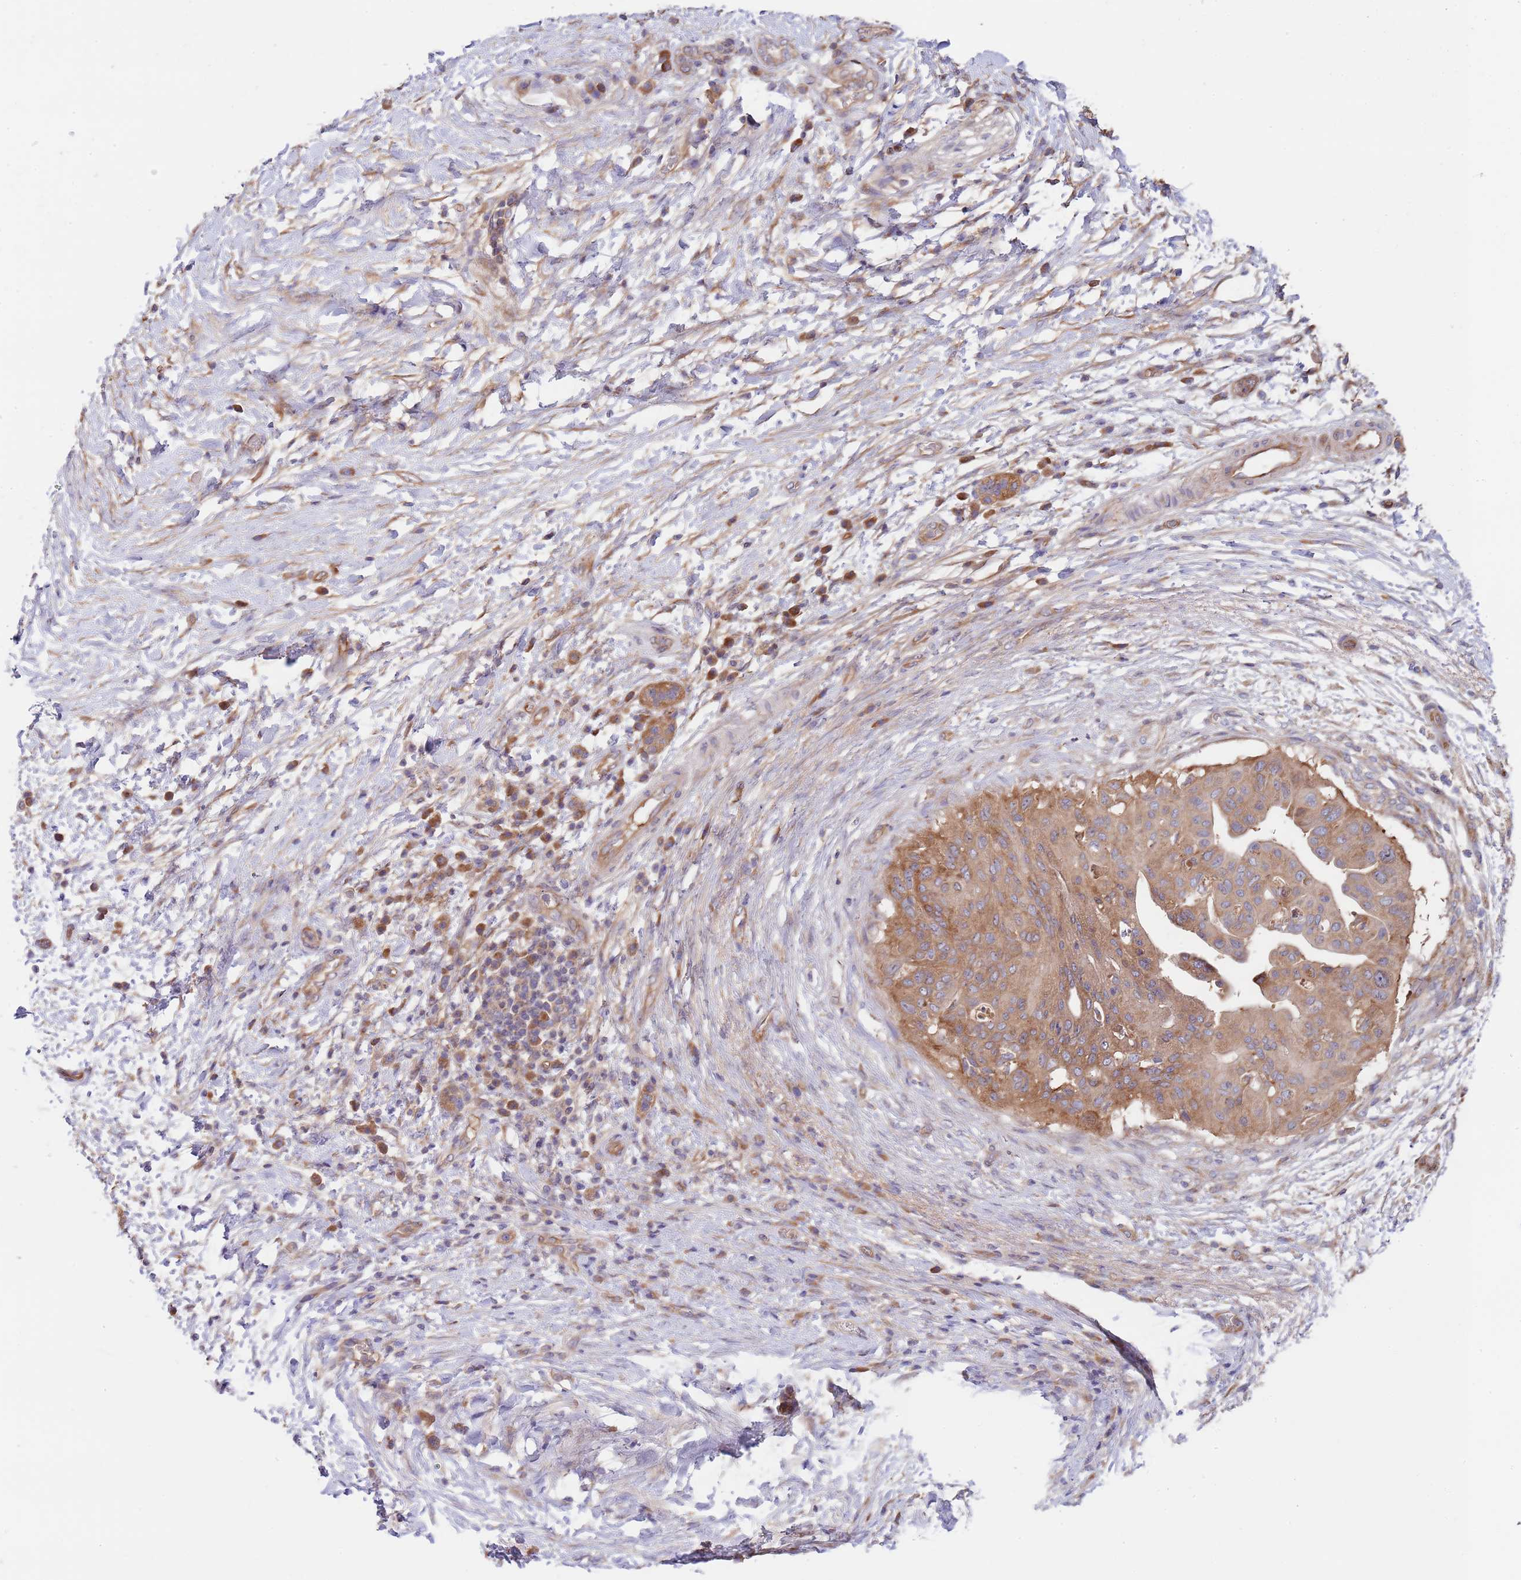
{"staining": {"intensity": "moderate", "quantity": ">75%", "location": "cytoplasmic/membranous"}, "tissue": "pancreatic cancer", "cell_type": "Tumor cells", "image_type": "cancer", "snomed": [{"axis": "morphology", "description": "Adenocarcinoma, NOS"}, {"axis": "topography", "description": "Pancreas"}], "caption": "IHC (DAB (3,3'-diaminobenzidine)) staining of adenocarcinoma (pancreatic) exhibits moderate cytoplasmic/membranous protein expression in about >75% of tumor cells.", "gene": "EIF3F", "patient": {"sex": "male", "age": 68}}